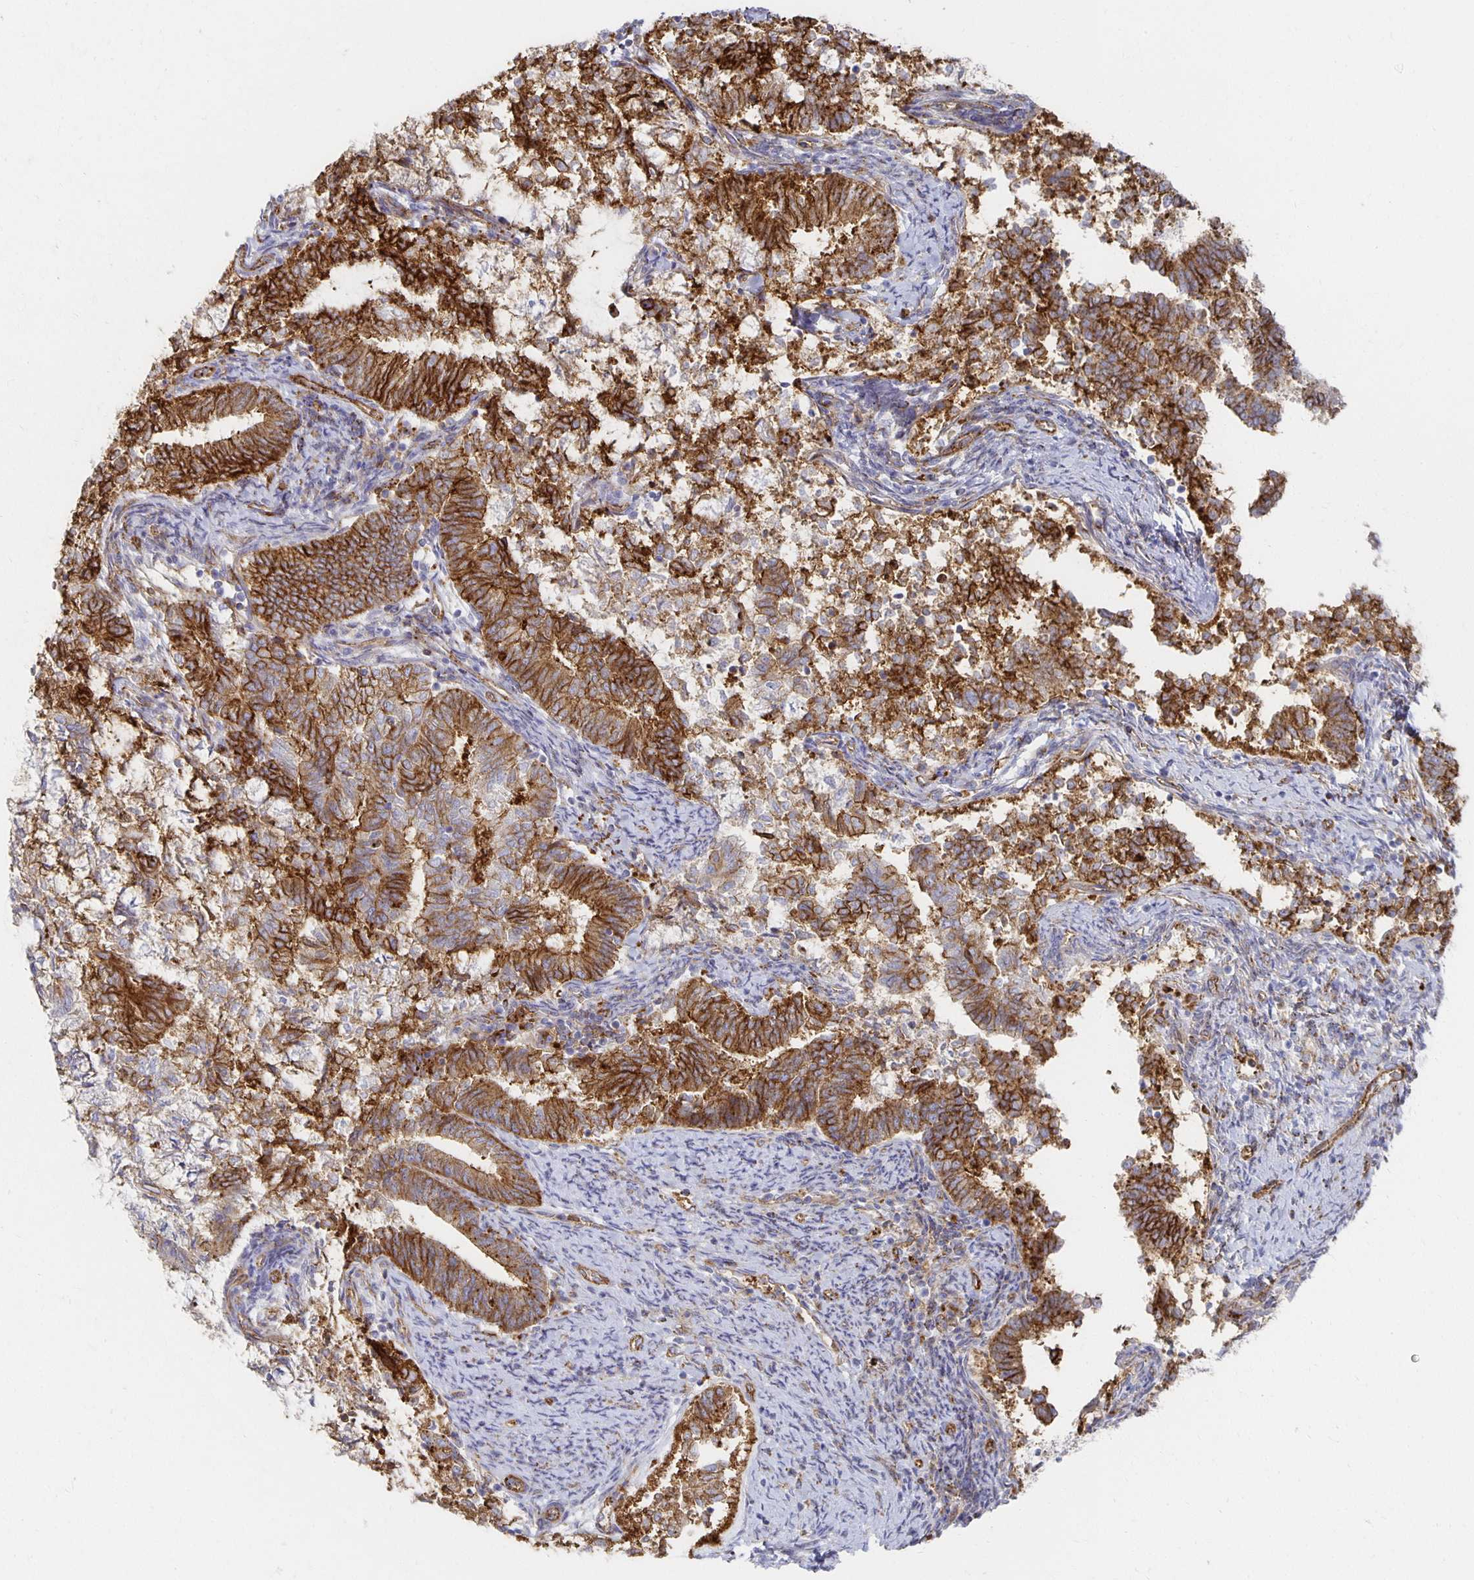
{"staining": {"intensity": "strong", "quantity": ">75%", "location": "cytoplasmic/membranous"}, "tissue": "endometrial cancer", "cell_type": "Tumor cells", "image_type": "cancer", "snomed": [{"axis": "morphology", "description": "Adenocarcinoma, NOS"}, {"axis": "topography", "description": "Endometrium"}], "caption": "Adenocarcinoma (endometrial) stained for a protein exhibits strong cytoplasmic/membranous positivity in tumor cells.", "gene": "TAAR1", "patient": {"sex": "female", "age": 65}}